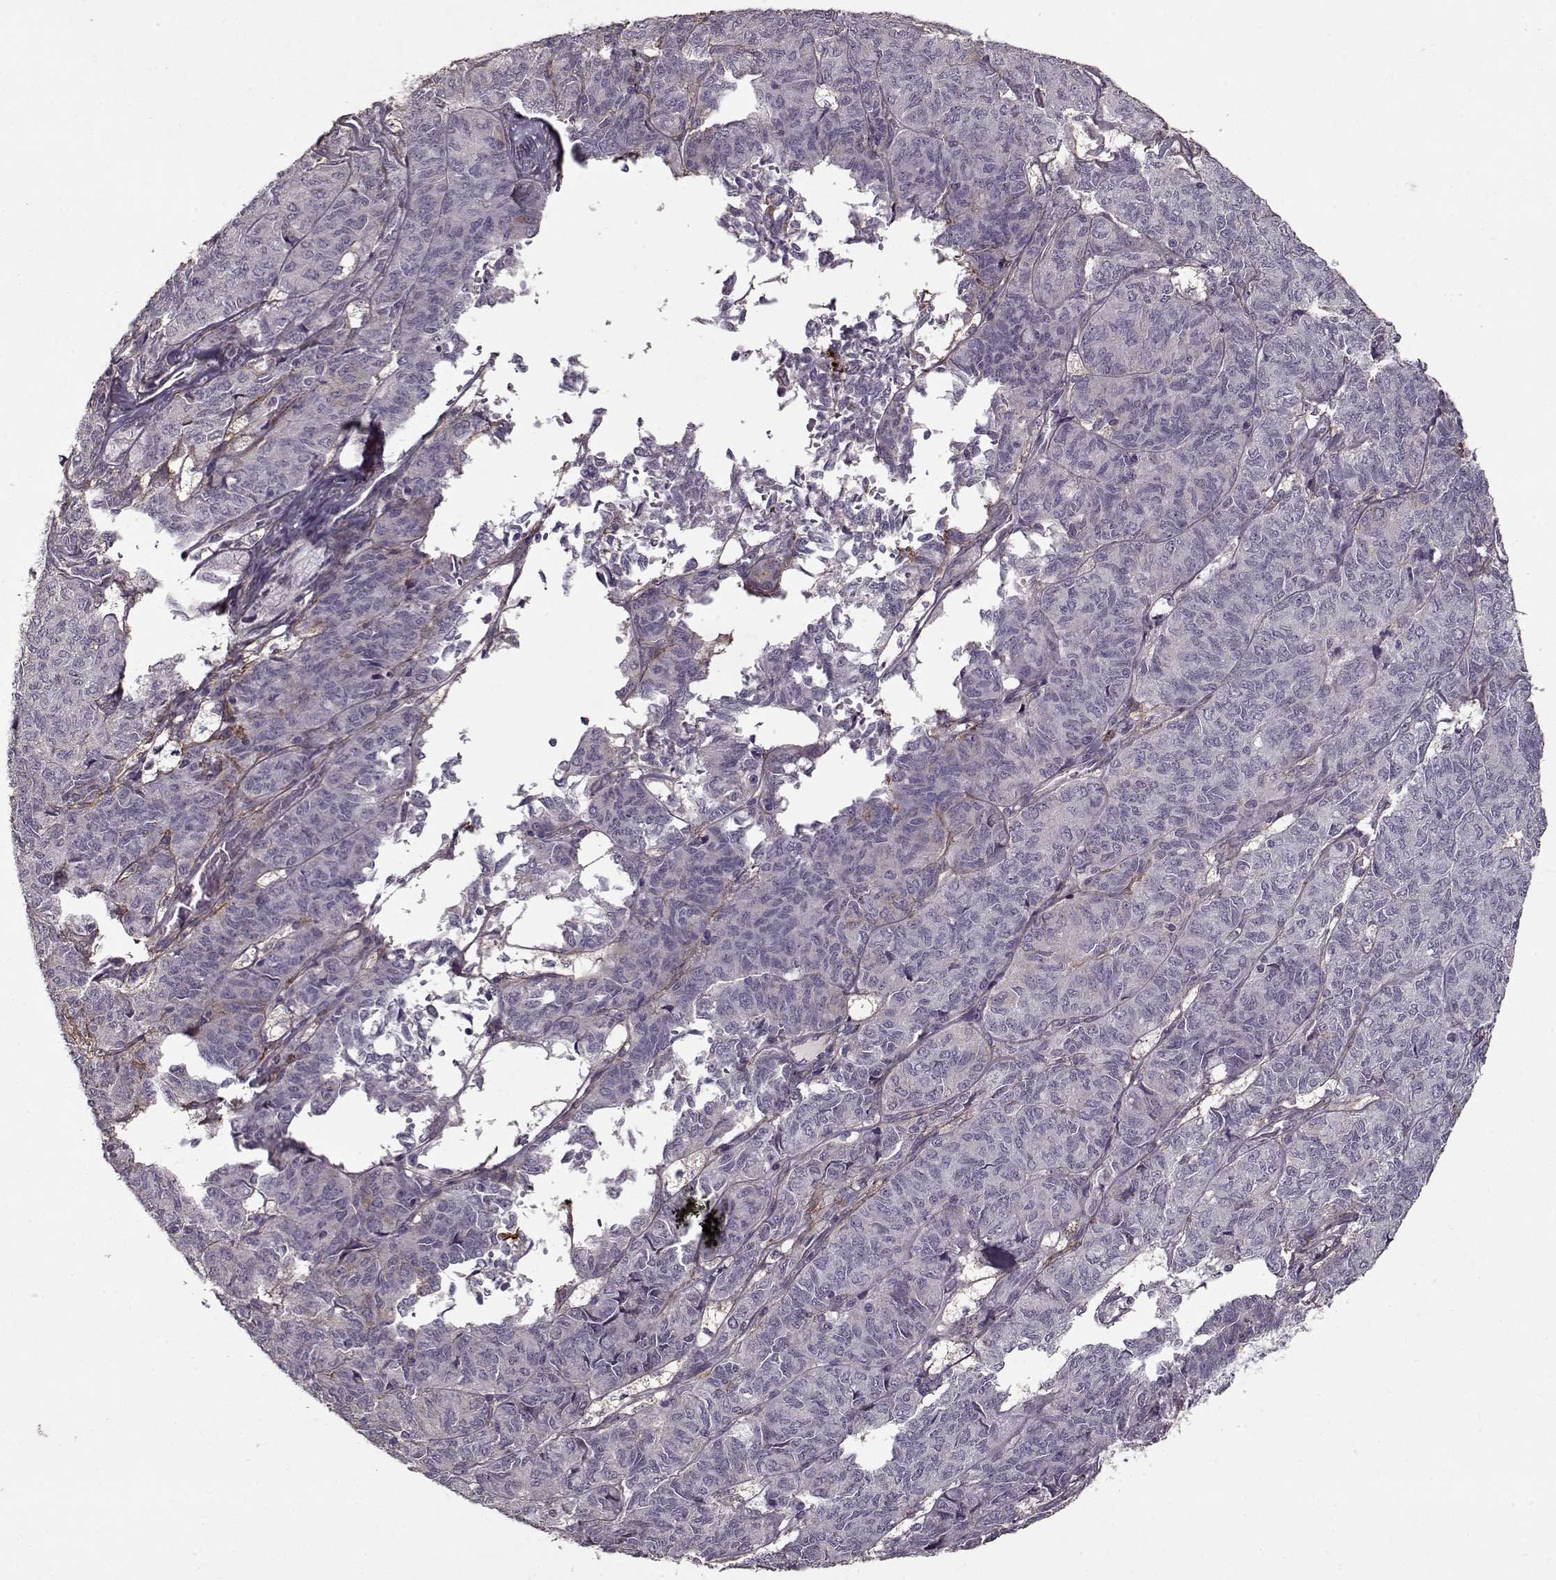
{"staining": {"intensity": "negative", "quantity": "none", "location": "none"}, "tissue": "ovarian cancer", "cell_type": "Tumor cells", "image_type": "cancer", "snomed": [{"axis": "morphology", "description": "Carcinoma, endometroid"}, {"axis": "topography", "description": "Ovary"}], "caption": "Immunohistochemistry (IHC) photomicrograph of neoplastic tissue: ovarian endometroid carcinoma stained with DAB displays no significant protein staining in tumor cells.", "gene": "LAMA2", "patient": {"sex": "female", "age": 80}}